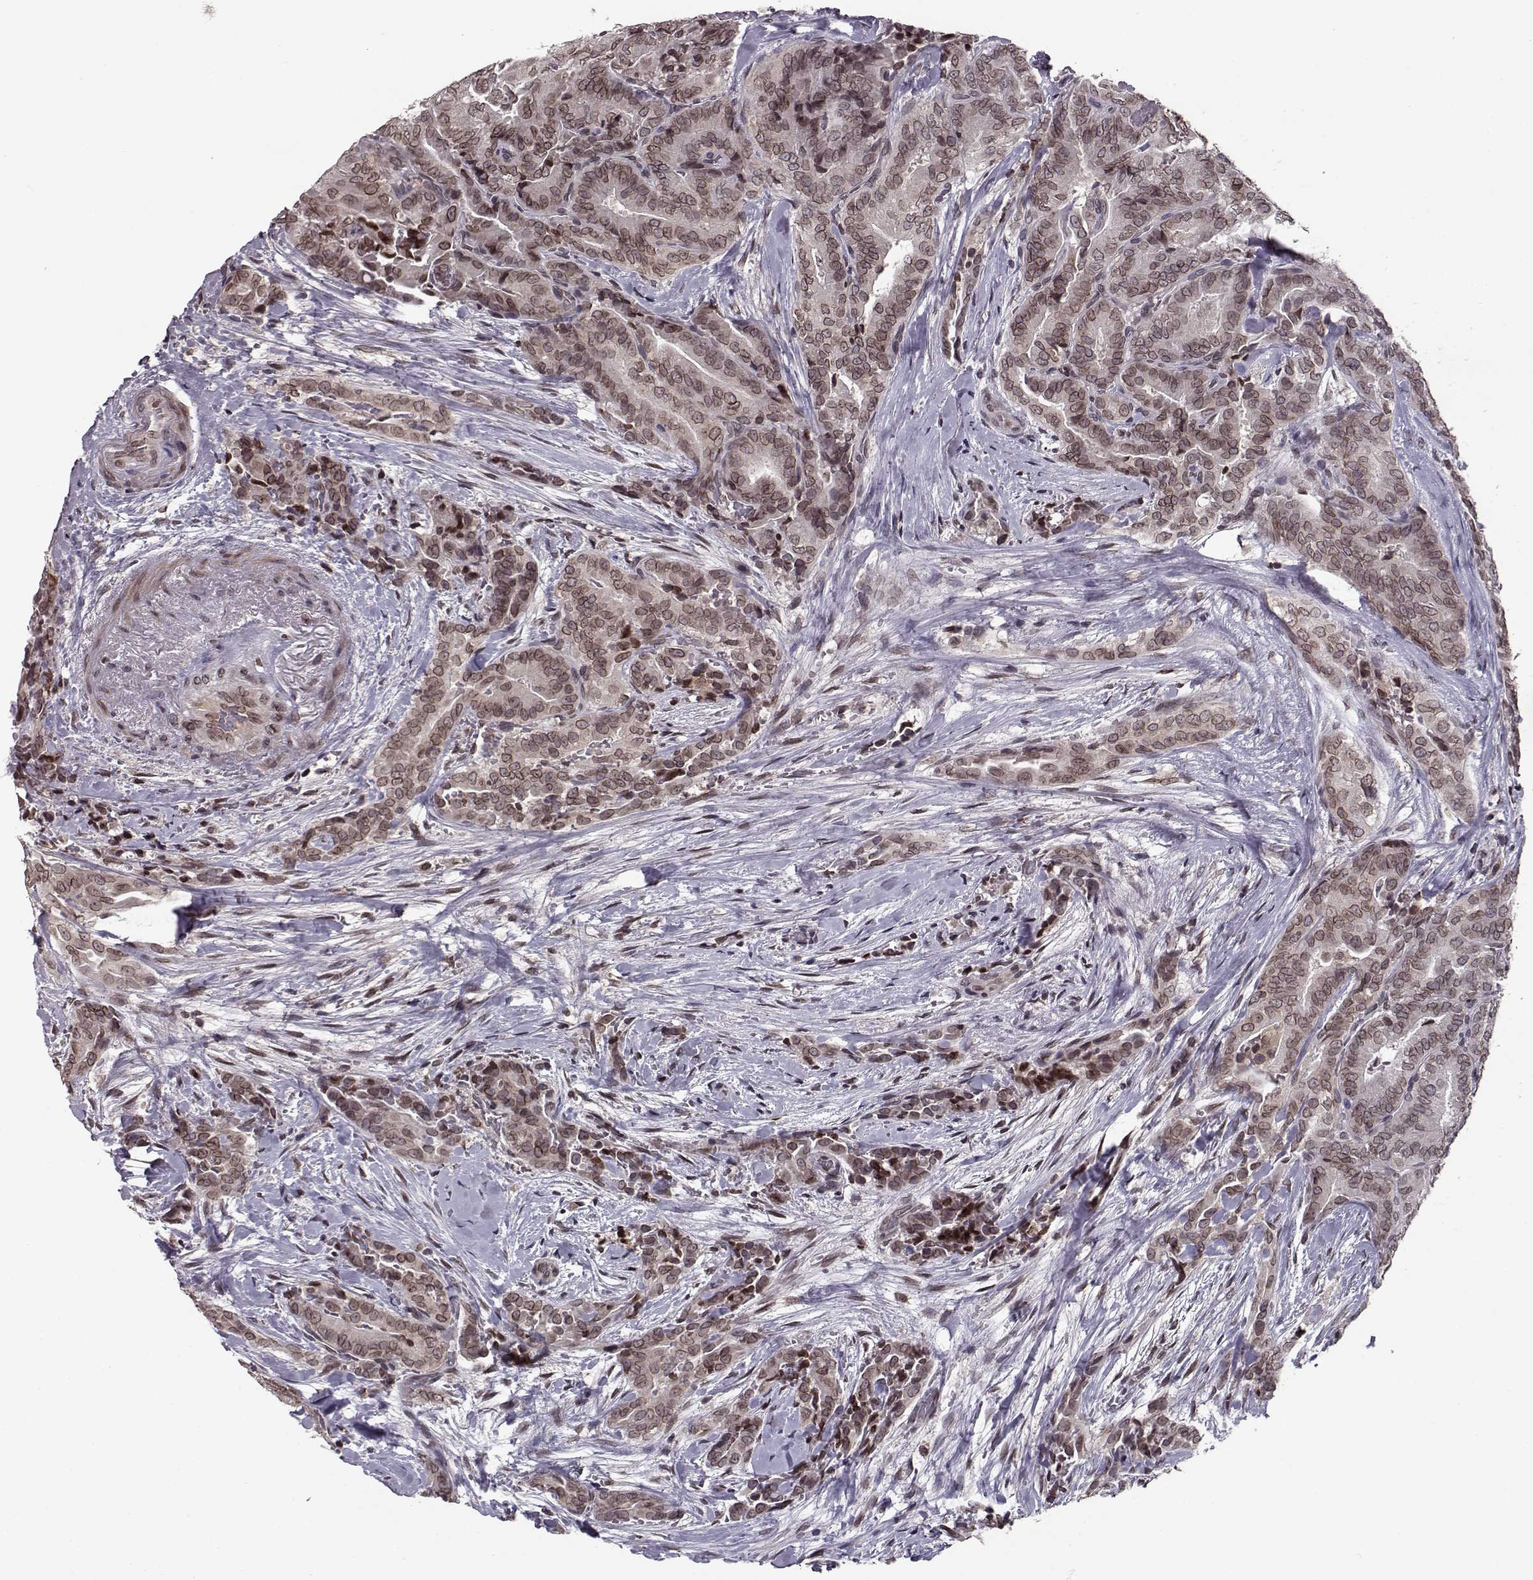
{"staining": {"intensity": "moderate", "quantity": "25%-75%", "location": "cytoplasmic/membranous,nuclear"}, "tissue": "thyroid cancer", "cell_type": "Tumor cells", "image_type": "cancer", "snomed": [{"axis": "morphology", "description": "Papillary adenocarcinoma, NOS"}, {"axis": "topography", "description": "Thyroid gland"}], "caption": "Papillary adenocarcinoma (thyroid) tissue exhibits moderate cytoplasmic/membranous and nuclear staining in about 25%-75% of tumor cells", "gene": "NUP37", "patient": {"sex": "male", "age": 61}}